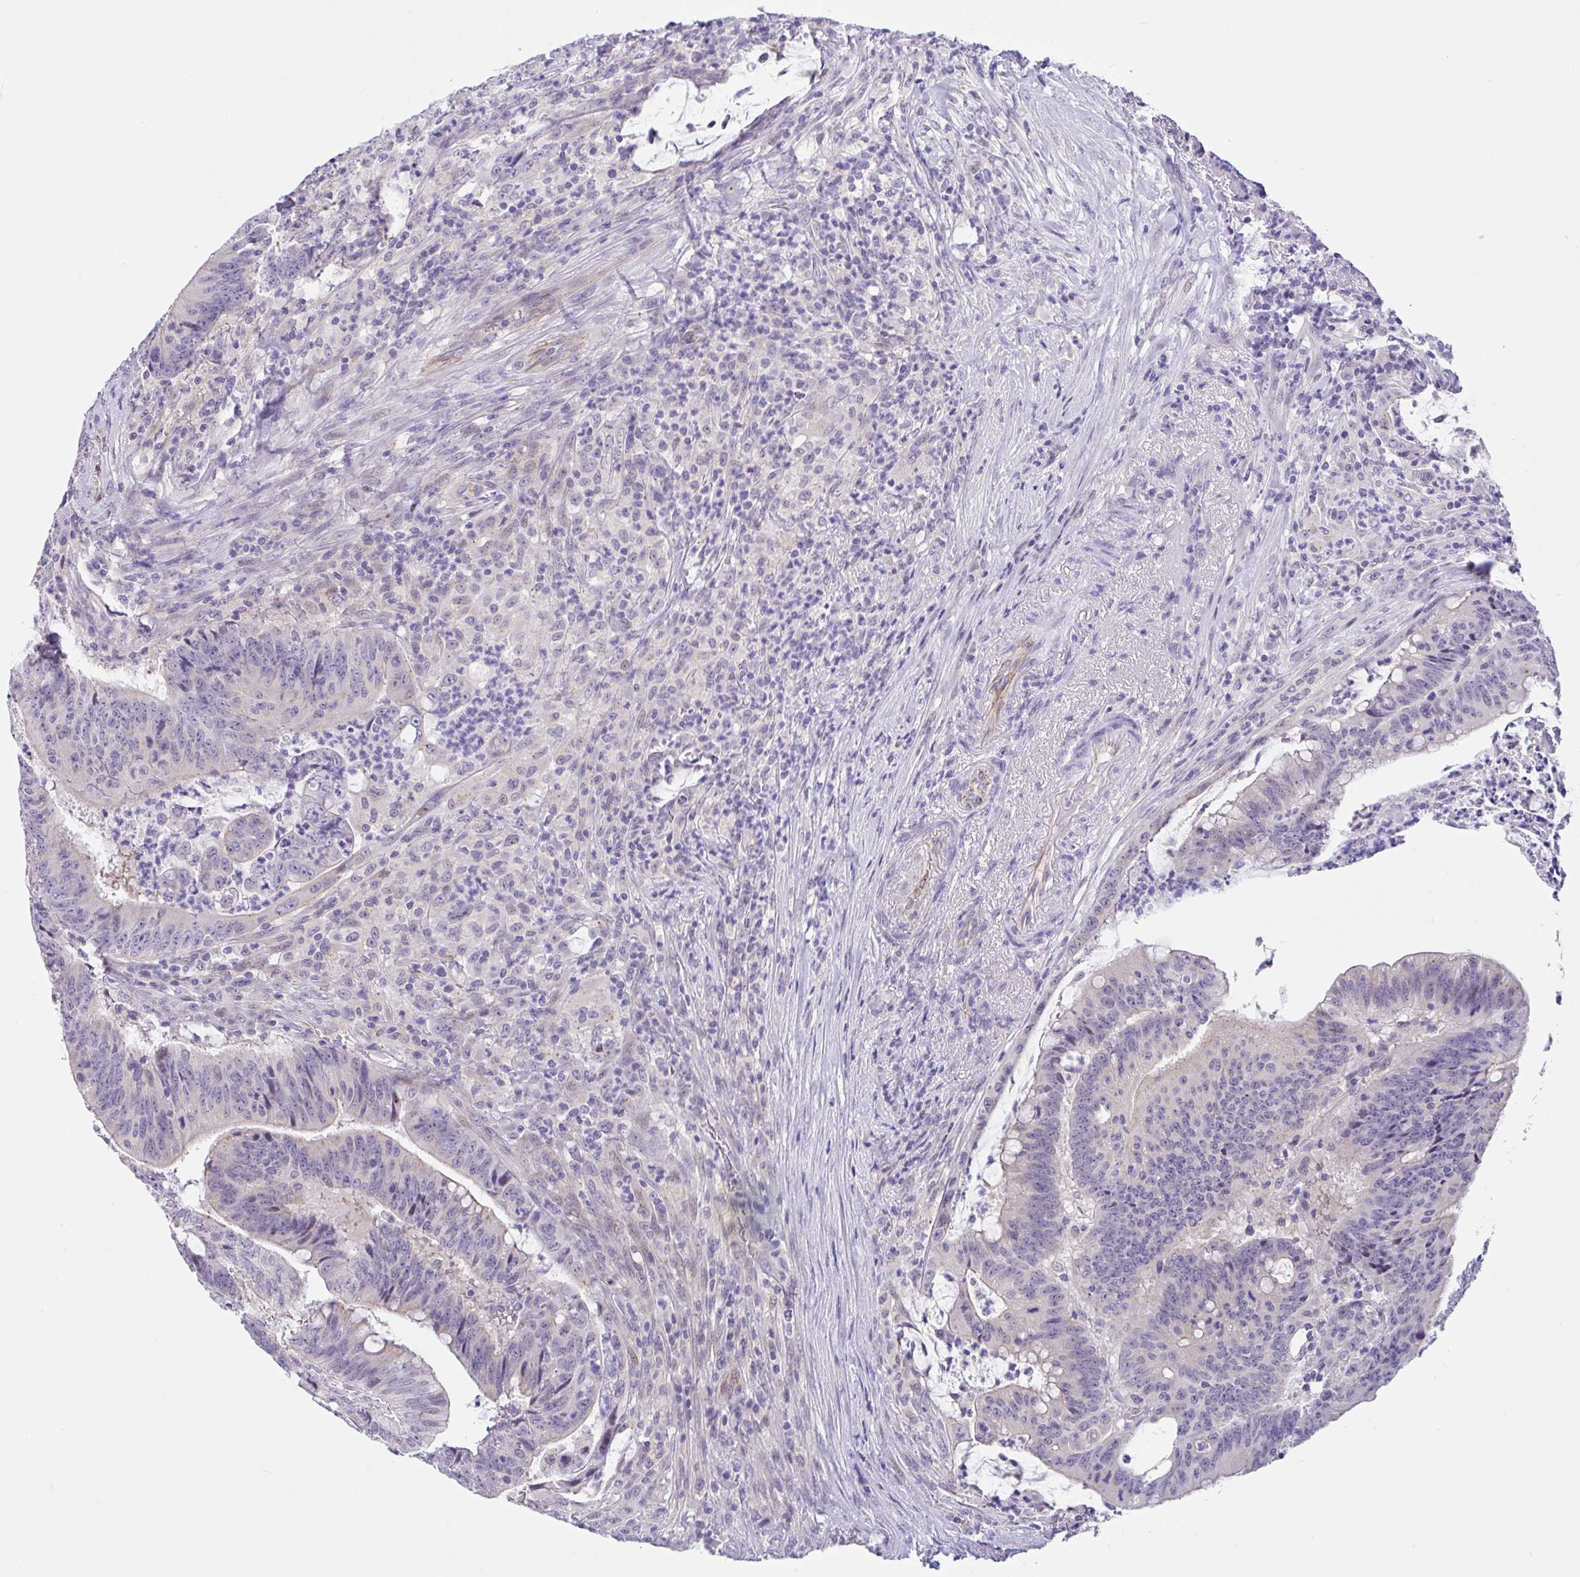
{"staining": {"intensity": "negative", "quantity": "none", "location": "none"}, "tissue": "colorectal cancer", "cell_type": "Tumor cells", "image_type": "cancer", "snomed": [{"axis": "morphology", "description": "Adenocarcinoma, NOS"}, {"axis": "topography", "description": "Colon"}], "caption": "Tumor cells show no significant staining in colorectal cancer (adenocarcinoma).", "gene": "CGNL1", "patient": {"sex": "female", "age": 87}}